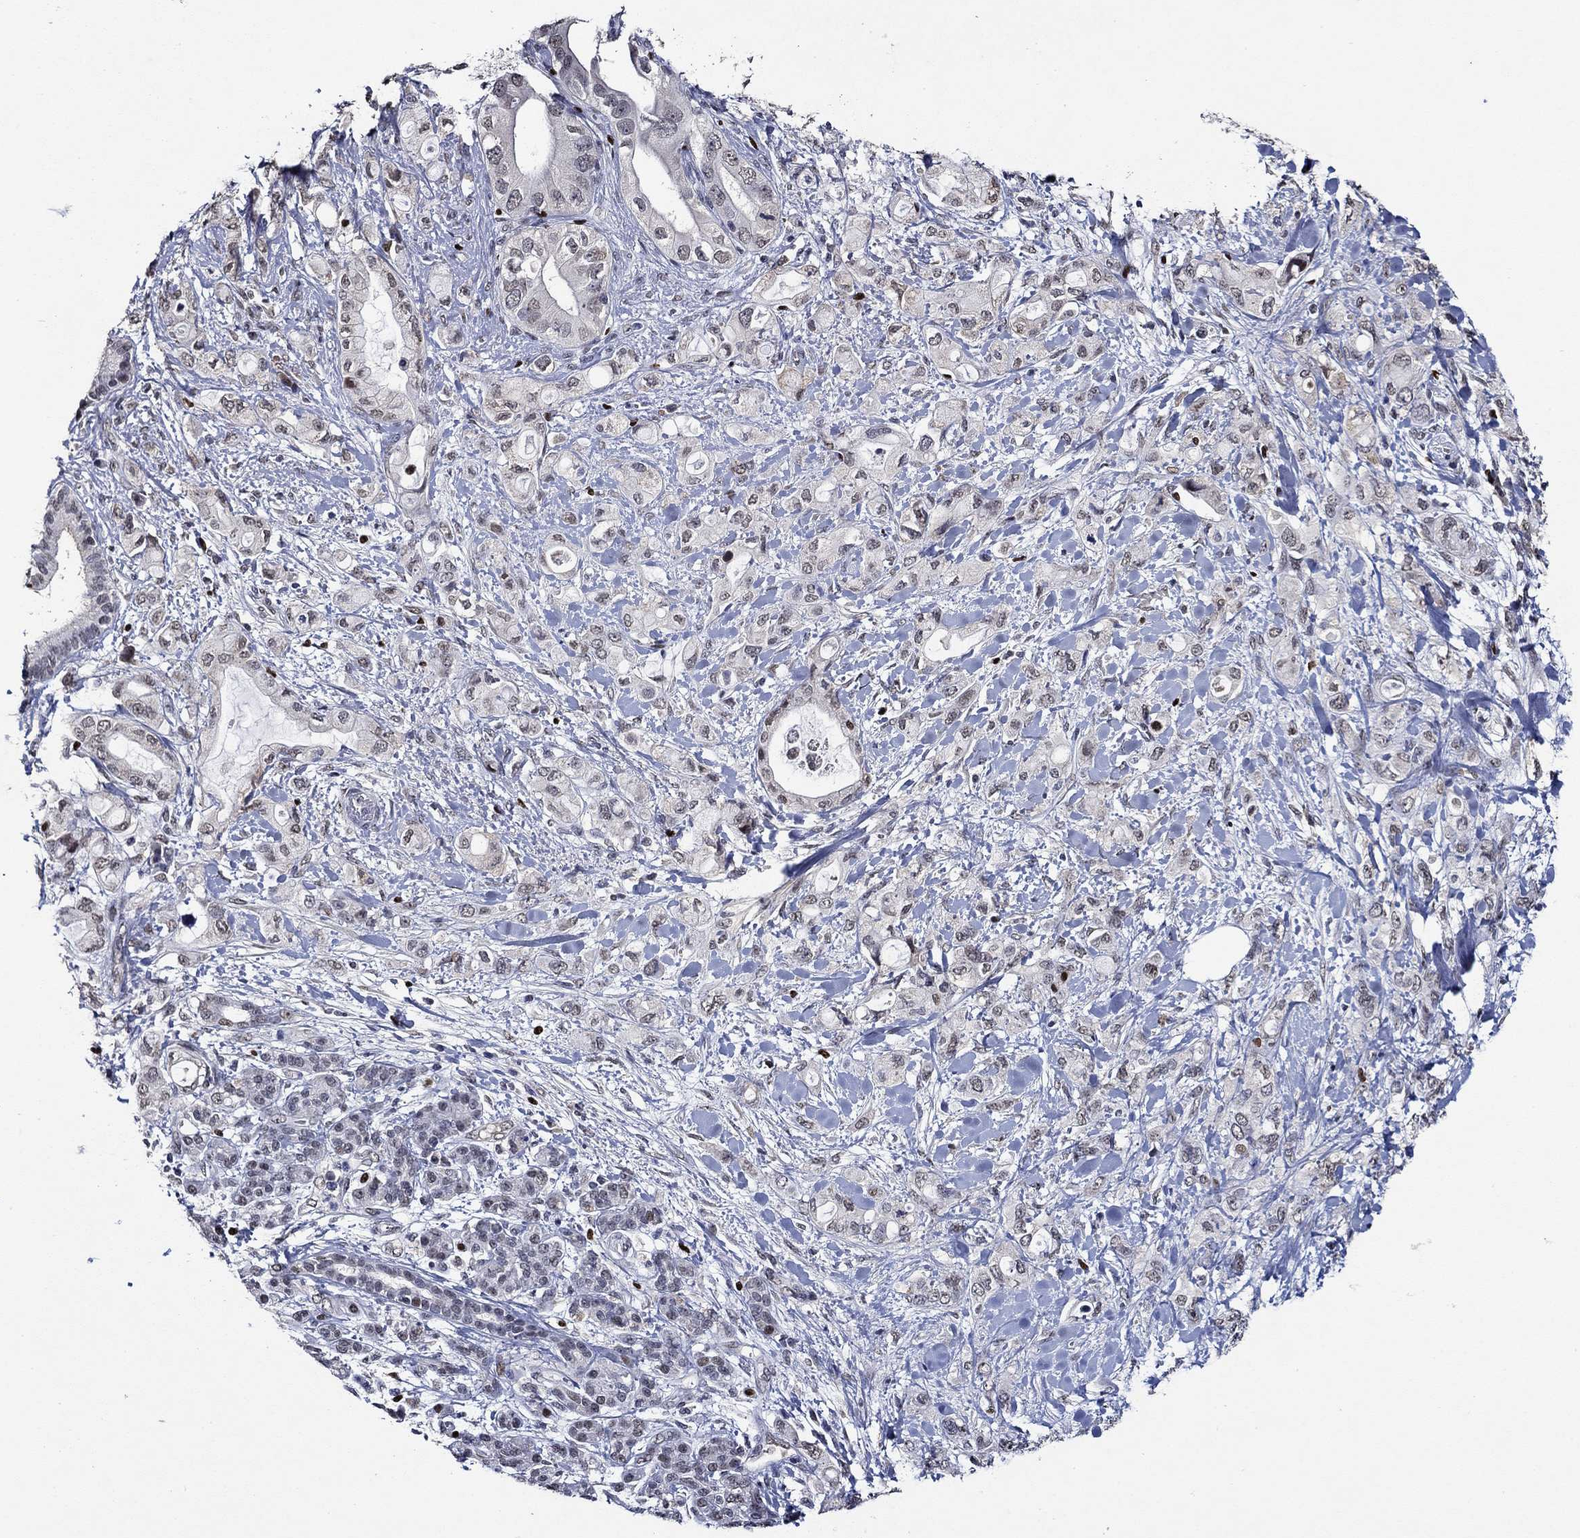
{"staining": {"intensity": "moderate", "quantity": "<25%", "location": "nuclear"}, "tissue": "pancreatic cancer", "cell_type": "Tumor cells", "image_type": "cancer", "snomed": [{"axis": "morphology", "description": "Adenocarcinoma, NOS"}, {"axis": "topography", "description": "Pancreas"}], "caption": "This image demonstrates IHC staining of human pancreatic cancer (adenocarcinoma), with low moderate nuclear staining in about <25% of tumor cells.", "gene": "GATA2", "patient": {"sex": "female", "age": 56}}